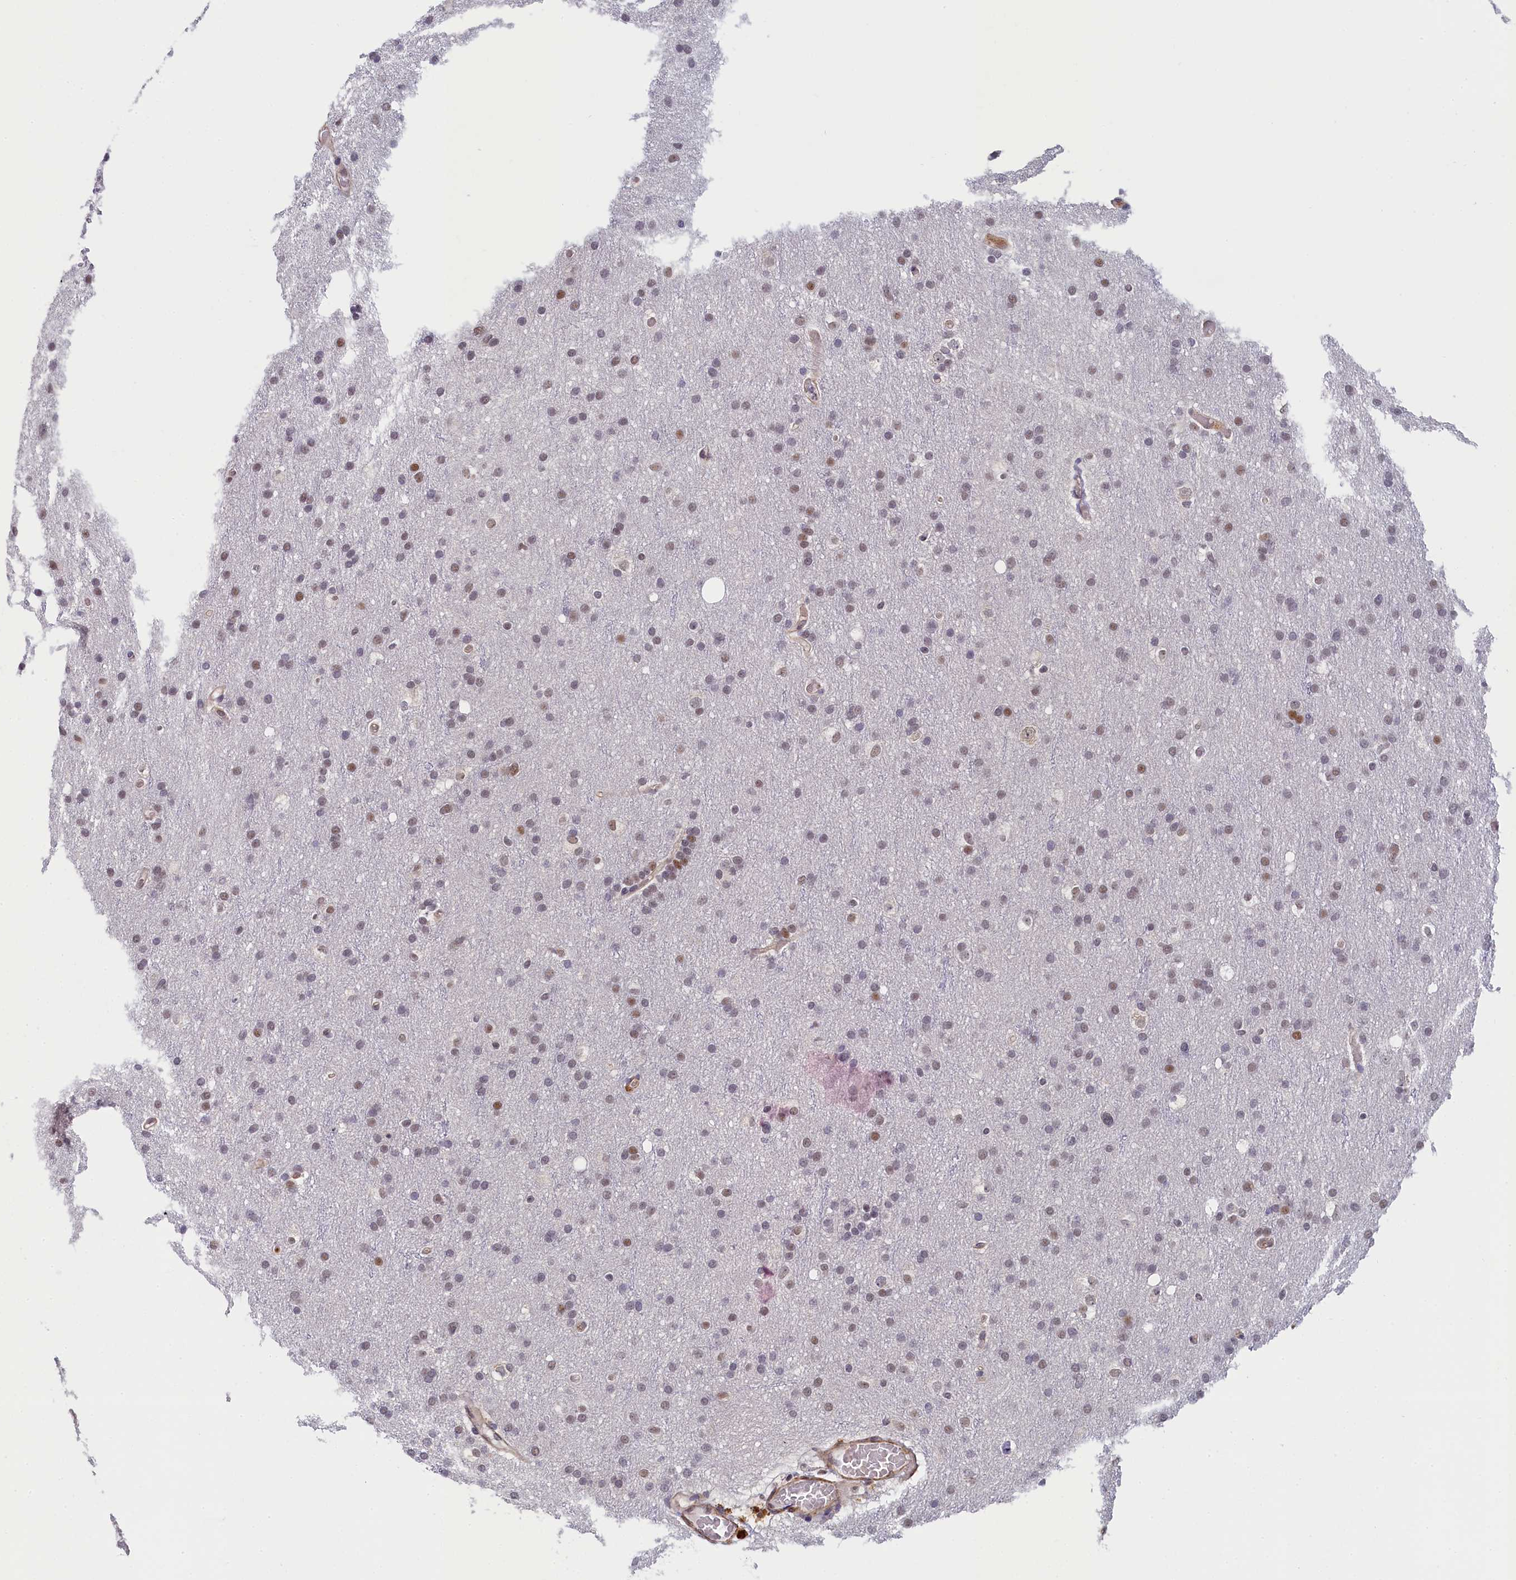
{"staining": {"intensity": "moderate", "quantity": "<25%", "location": "nuclear"}, "tissue": "glioma", "cell_type": "Tumor cells", "image_type": "cancer", "snomed": [{"axis": "morphology", "description": "Glioma, malignant, High grade"}, {"axis": "topography", "description": "Cerebral cortex"}], "caption": "Malignant glioma (high-grade) stained for a protein (brown) reveals moderate nuclear positive positivity in about <25% of tumor cells.", "gene": "INTS14", "patient": {"sex": "female", "age": 36}}